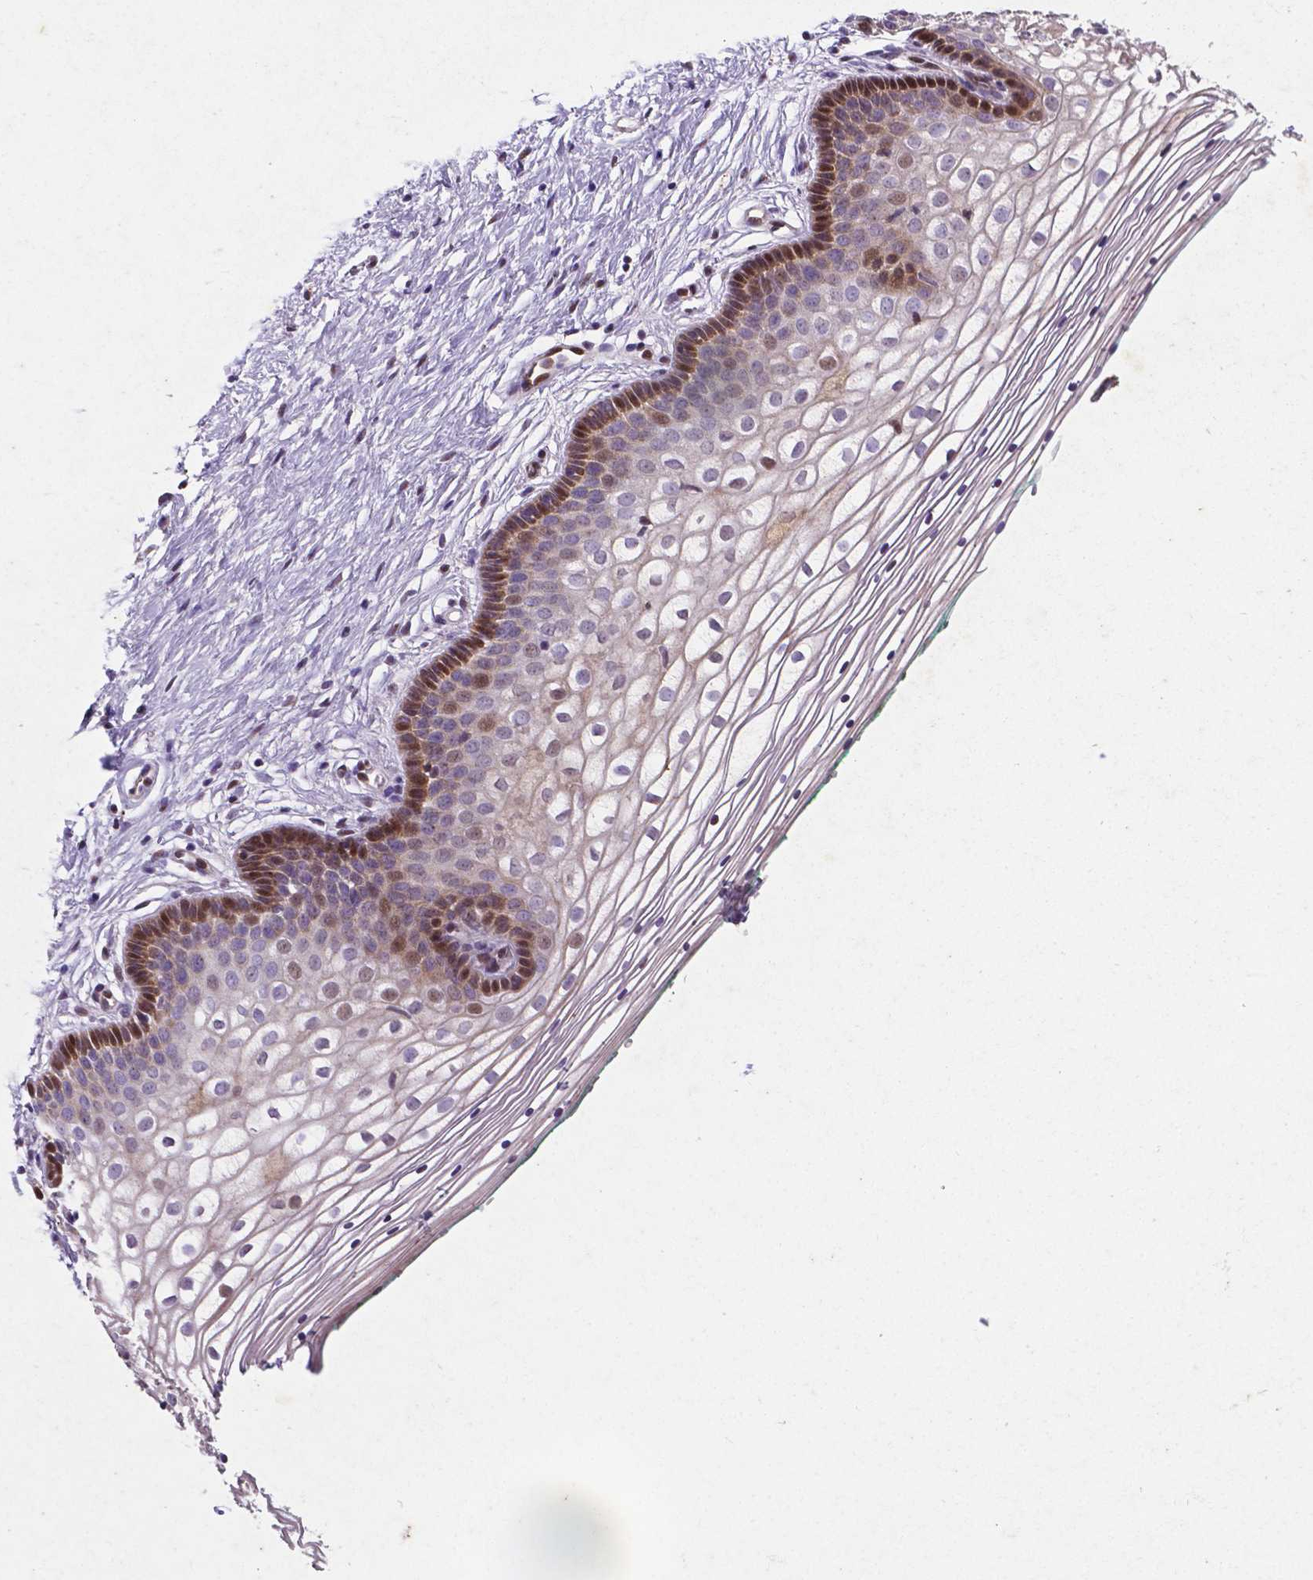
{"staining": {"intensity": "moderate", "quantity": "25%-75%", "location": "nuclear"}, "tissue": "vagina", "cell_type": "Squamous epithelial cells", "image_type": "normal", "snomed": [{"axis": "morphology", "description": "Normal tissue, NOS"}, {"axis": "topography", "description": "Vagina"}], "caption": "Immunohistochemistry (IHC) photomicrograph of unremarkable vagina: human vagina stained using IHC demonstrates medium levels of moderate protein expression localized specifically in the nuclear of squamous epithelial cells, appearing as a nuclear brown color.", "gene": "TM4SF20", "patient": {"sex": "female", "age": 36}}